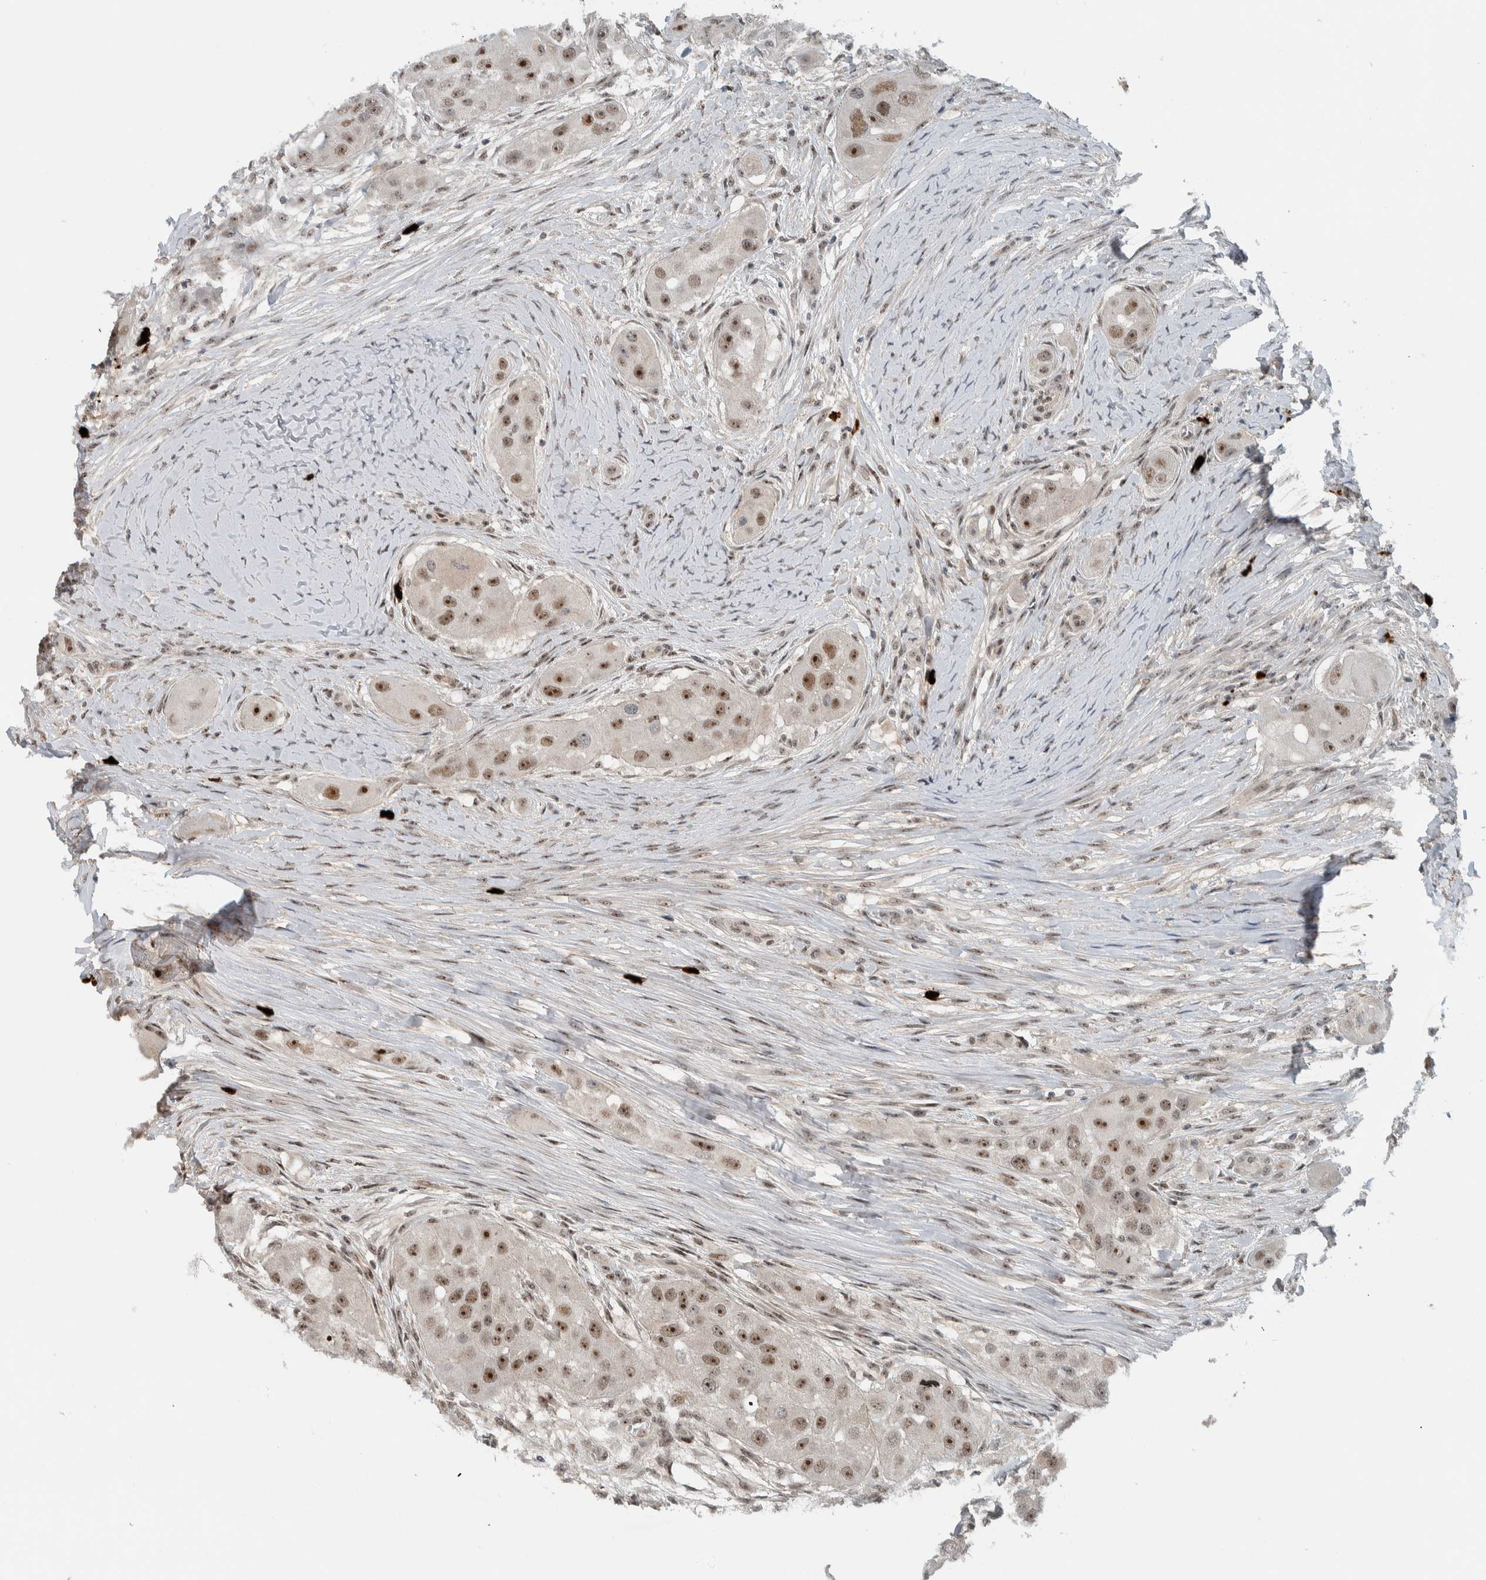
{"staining": {"intensity": "strong", "quantity": ">75%", "location": "nuclear"}, "tissue": "head and neck cancer", "cell_type": "Tumor cells", "image_type": "cancer", "snomed": [{"axis": "morphology", "description": "Normal tissue, NOS"}, {"axis": "morphology", "description": "Squamous cell carcinoma, NOS"}, {"axis": "topography", "description": "Skeletal muscle"}, {"axis": "topography", "description": "Head-Neck"}], "caption": "The immunohistochemical stain shows strong nuclear positivity in tumor cells of head and neck cancer tissue. Nuclei are stained in blue.", "gene": "ZFP91", "patient": {"sex": "male", "age": 51}}